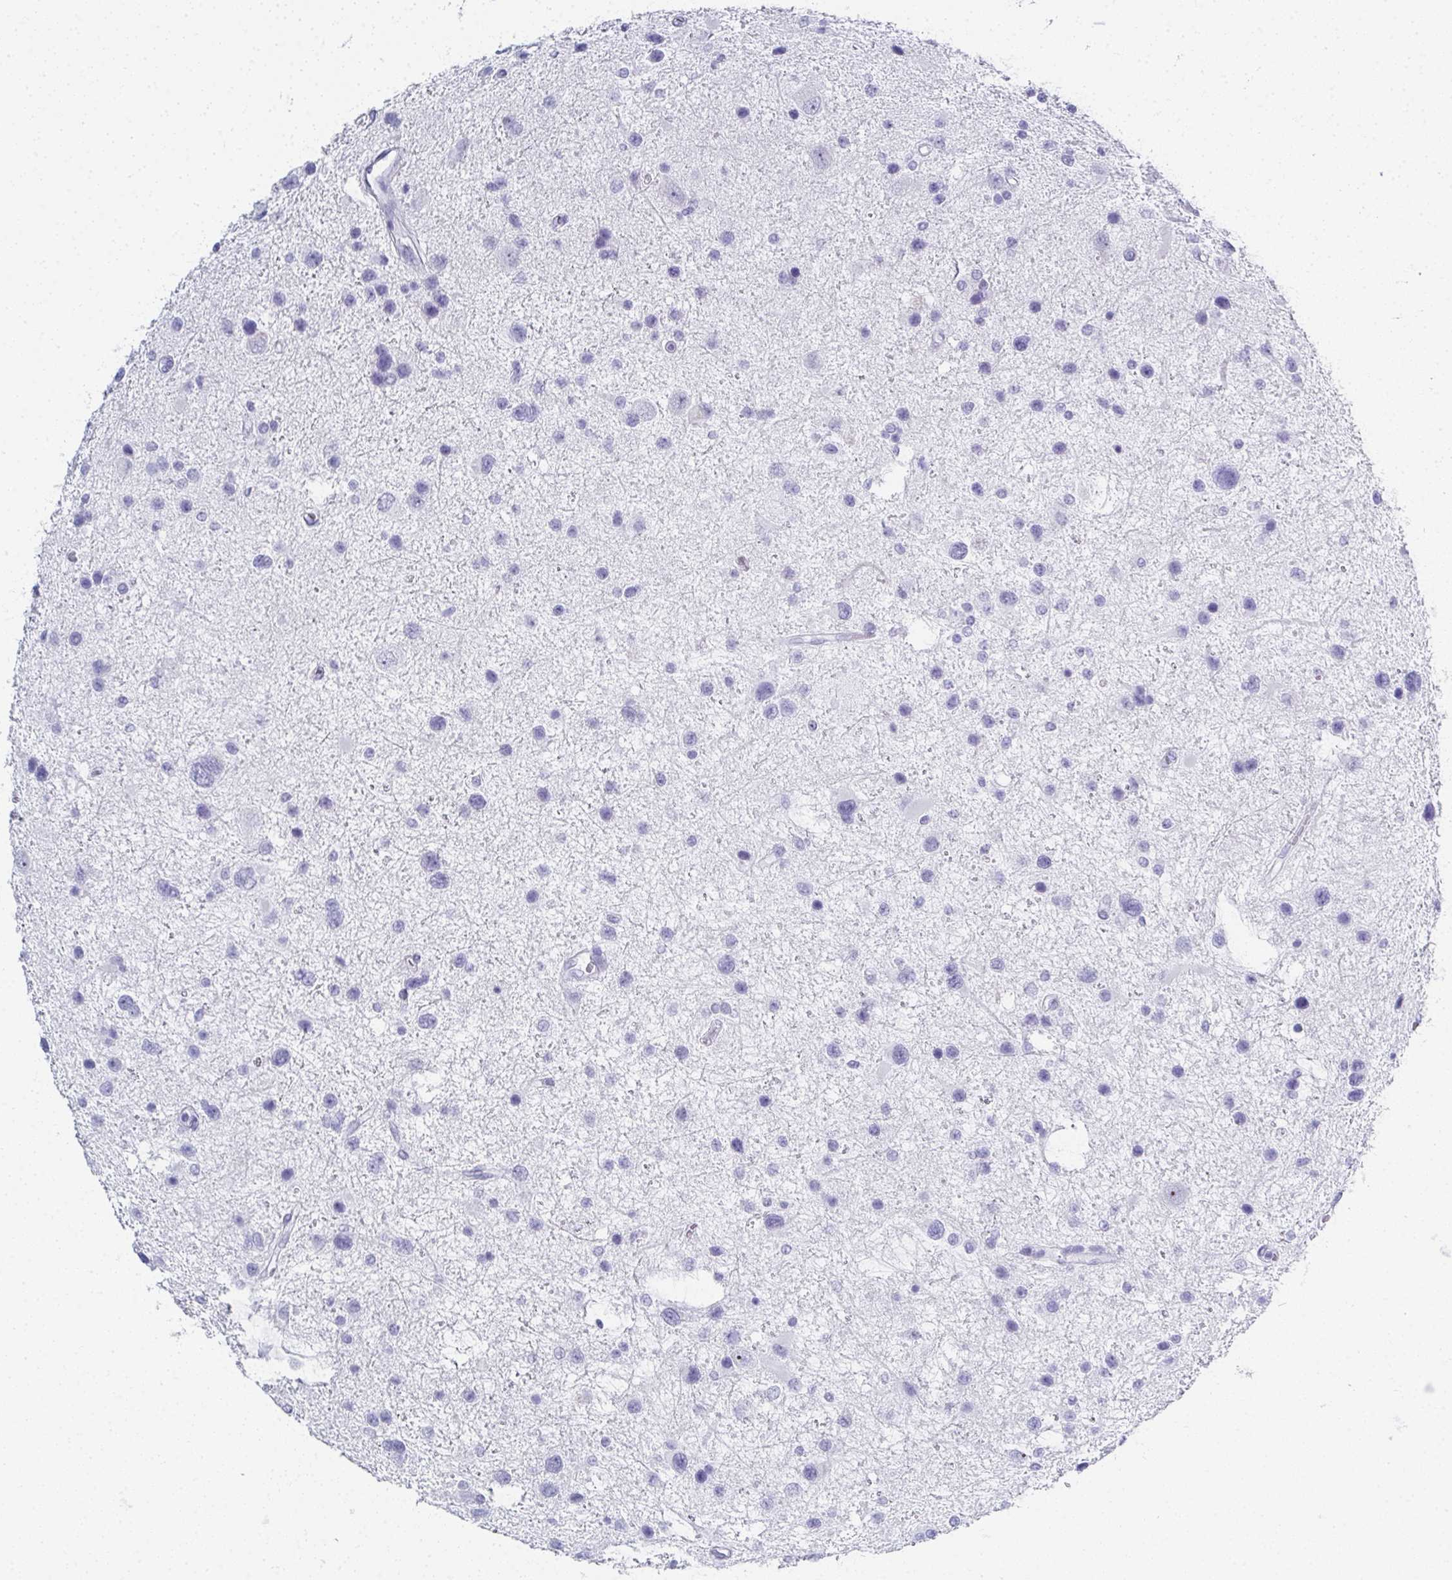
{"staining": {"intensity": "negative", "quantity": "none", "location": "none"}, "tissue": "glioma", "cell_type": "Tumor cells", "image_type": "cancer", "snomed": [{"axis": "morphology", "description": "Glioma, malignant, Low grade"}, {"axis": "topography", "description": "Brain"}], "caption": "Protein analysis of glioma shows no significant staining in tumor cells.", "gene": "SYCP1", "patient": {"sex": "female", "age": 32}}